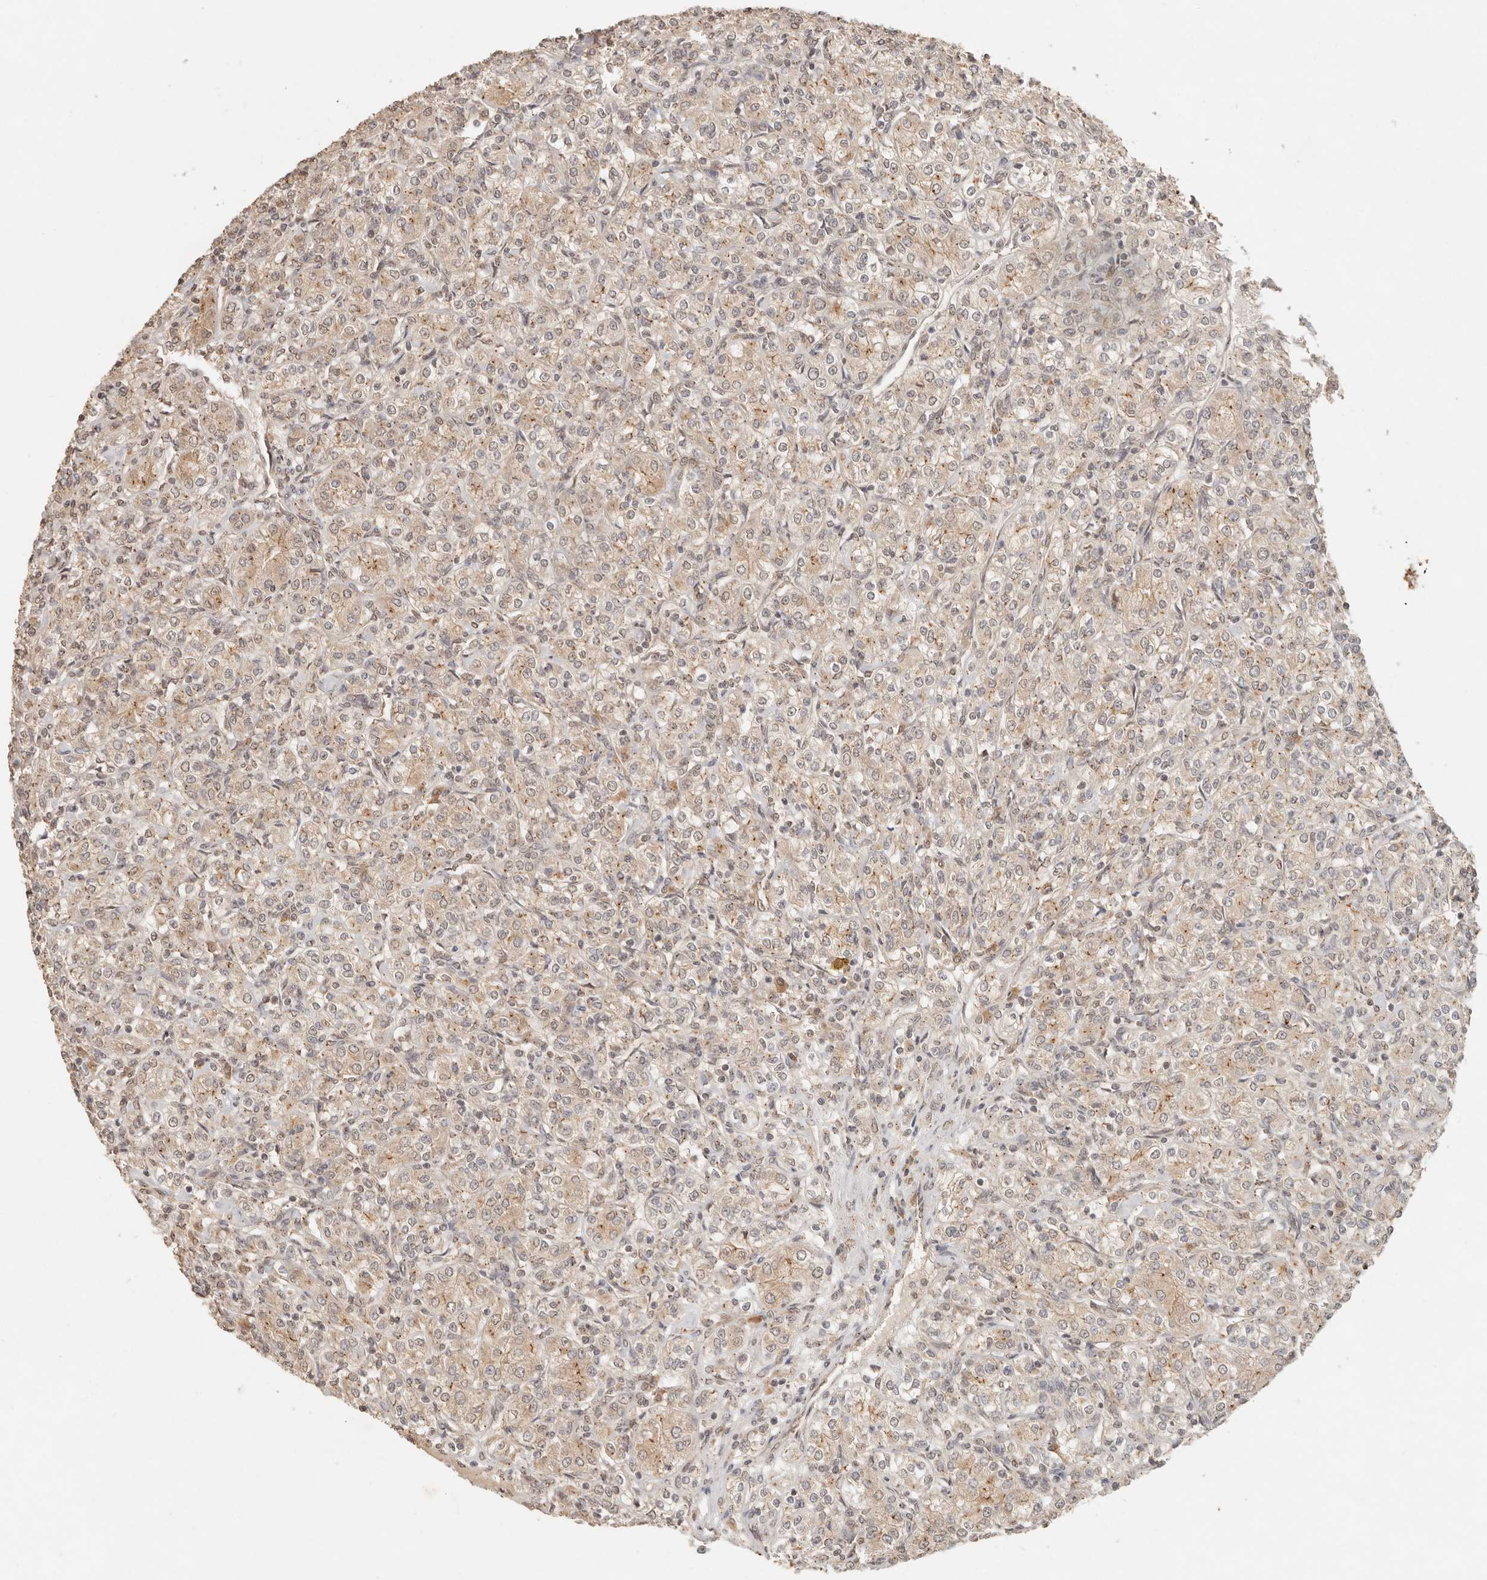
{"staining": {"intensity": "weak", "quantity": "25%-75%", "location": "cytoplasmic/membranous"}, "tissue": "renal cancer", "cell_type": "Tumor cells", "image_type": "cancer", "snomed": [{"axis": "morphology", "description": "Adenocarcinoma, NOS"}, {"axis": "topography", "description": "Kidney"}], "caption": "The immunohistochemical stain labels weak cytoplasmic/membranous staining in tumor cells of adenocarcinoma (renal) tissue. The staining was performed using DAB, with brown indicating positive protein expression. Nuclei are stained blue with hematoxylin.", "gene": "LMO4", "patient": {"sex": "male", "age": 77}}